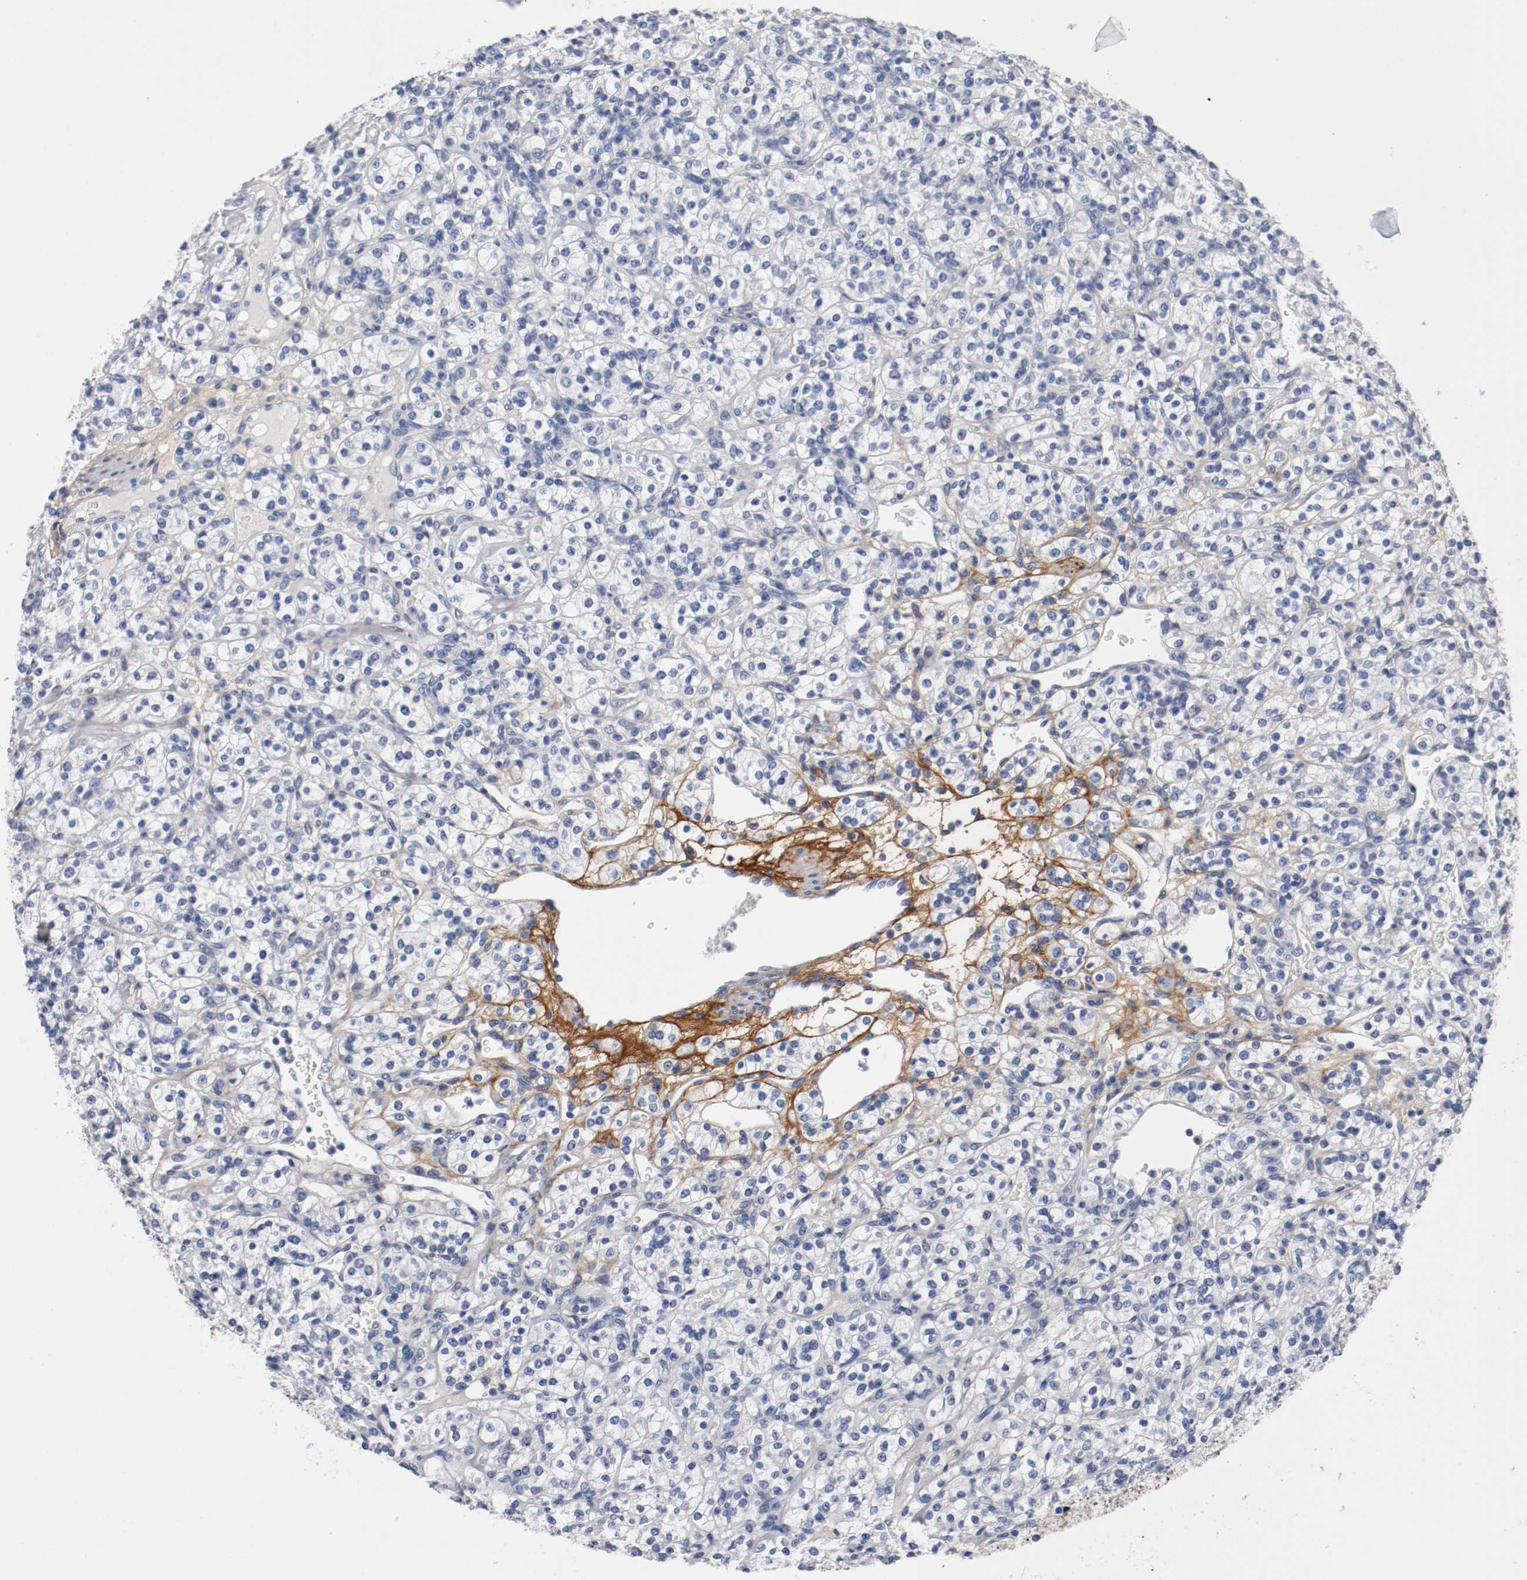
{"staining": {"intensity": "negative", "quantity": "none", "location": "none"}, "tissue": "renal cancer", "cell_type": "Tumor cells", "image_type": "cancer", "snomed": [{"axis": "morphology", "description": "Adenocarcinoma, NOS"}, {"axis": "topography", "description": "Kidney"}], "caption": "This is an IHC photomicrograph of renal cancer (adenocarcinoma). There is no staining in tumor cells.", "gene": "TNC", "patient": {"sex": "male", "age": 77}}